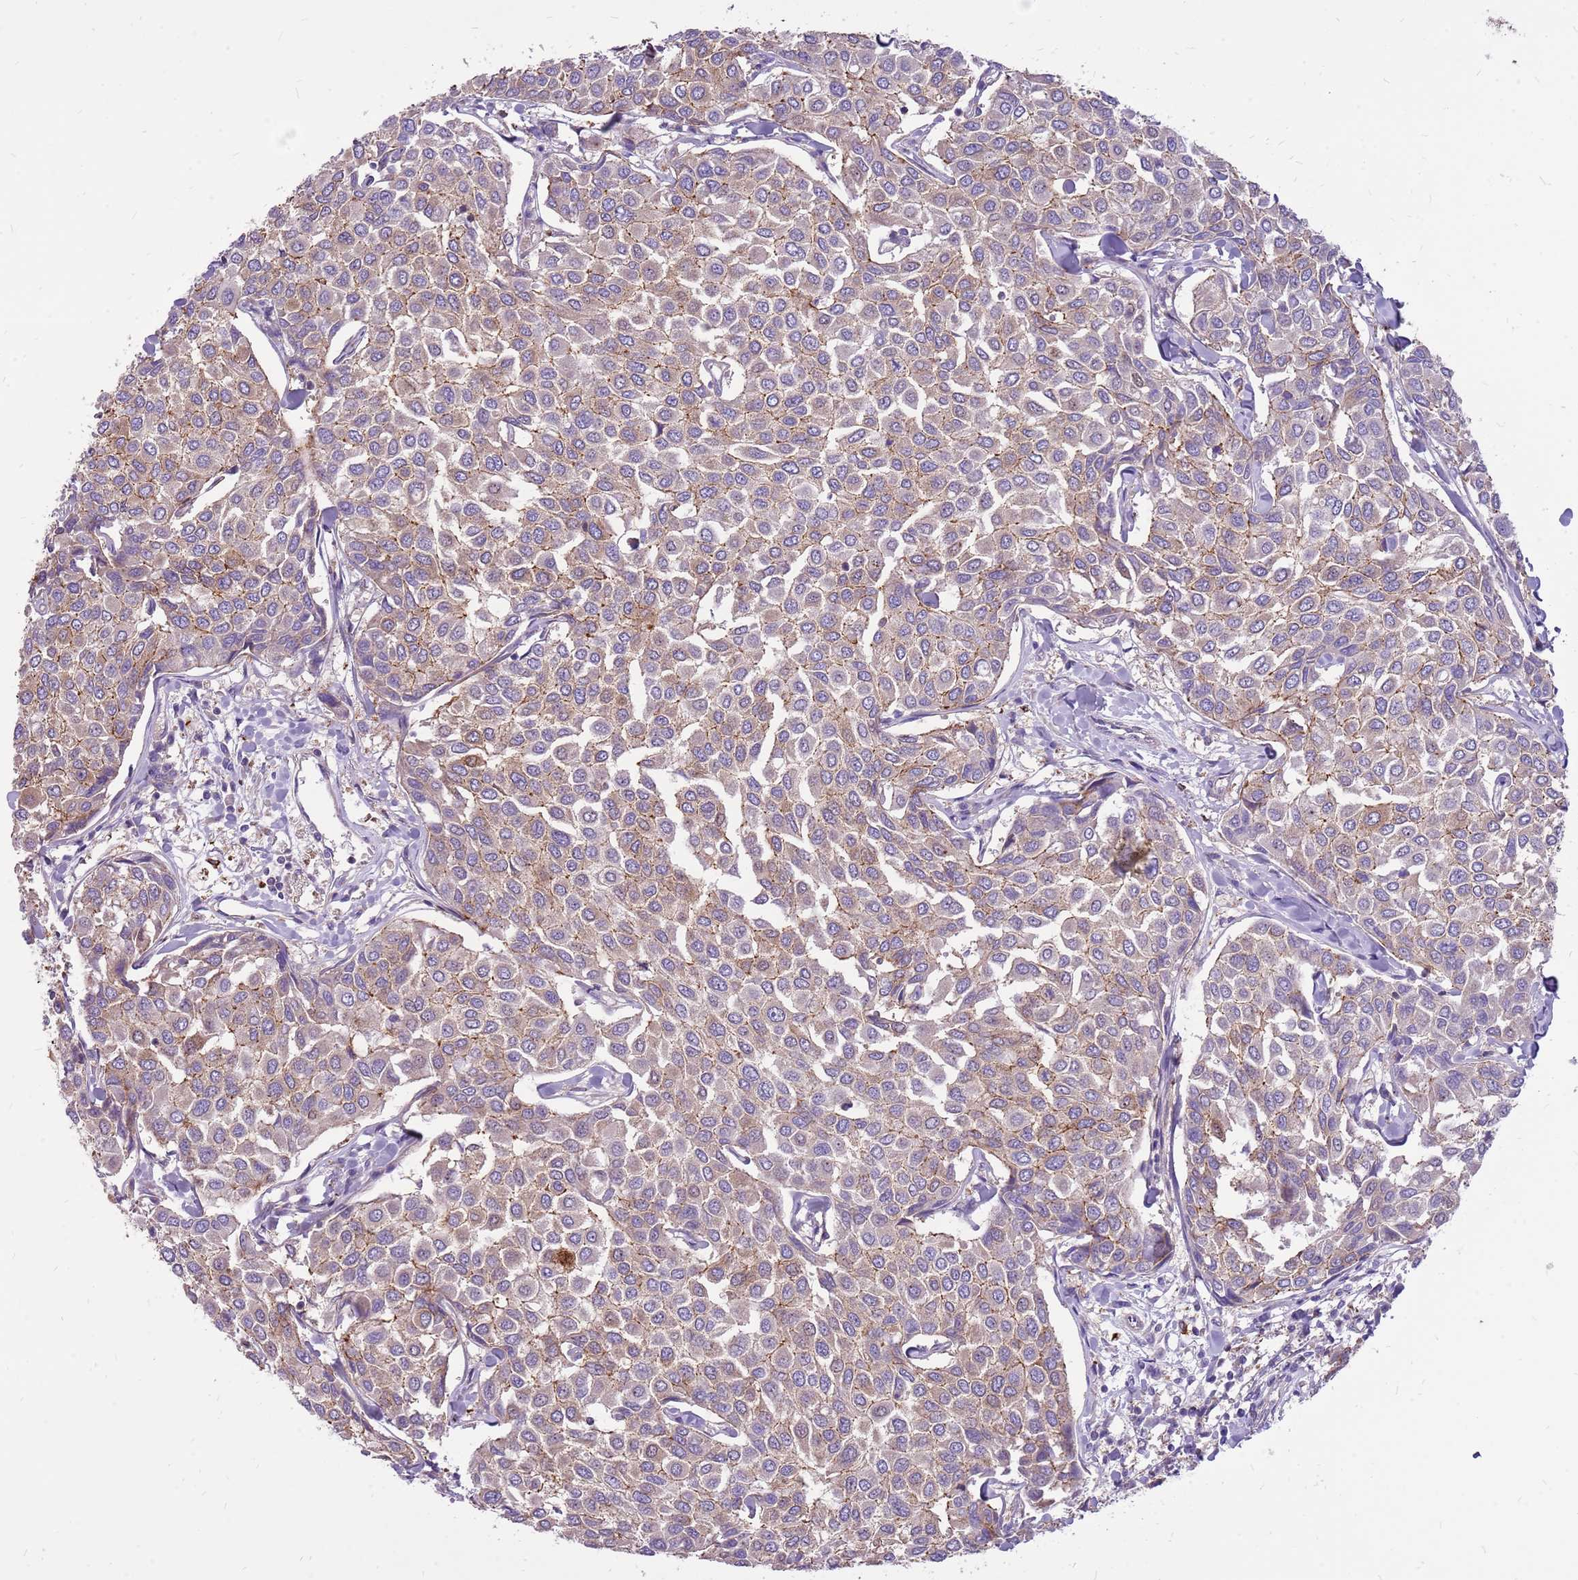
{"staining": {"intensity": "moderate", "quantity": ">75%", "location": "cytoplasmic/membranous"}, "tissue": "breast cancer", "cell_type": "Tumor cells", "image_type": "cancer", "snomed": [{"axis": "morphology", "description": "Duct carcinoma"}, {"axis": "topography", "description": "Breast"}], "caption": "Infiltrating ductal carcinoma (breast) stained for a protein (brown) shows moderate cytoplasmic/membranous positive staining in approximately >75% of tumor cells.", "gene": "WDR90", "patient": {"sex": "female", "age": 55}}